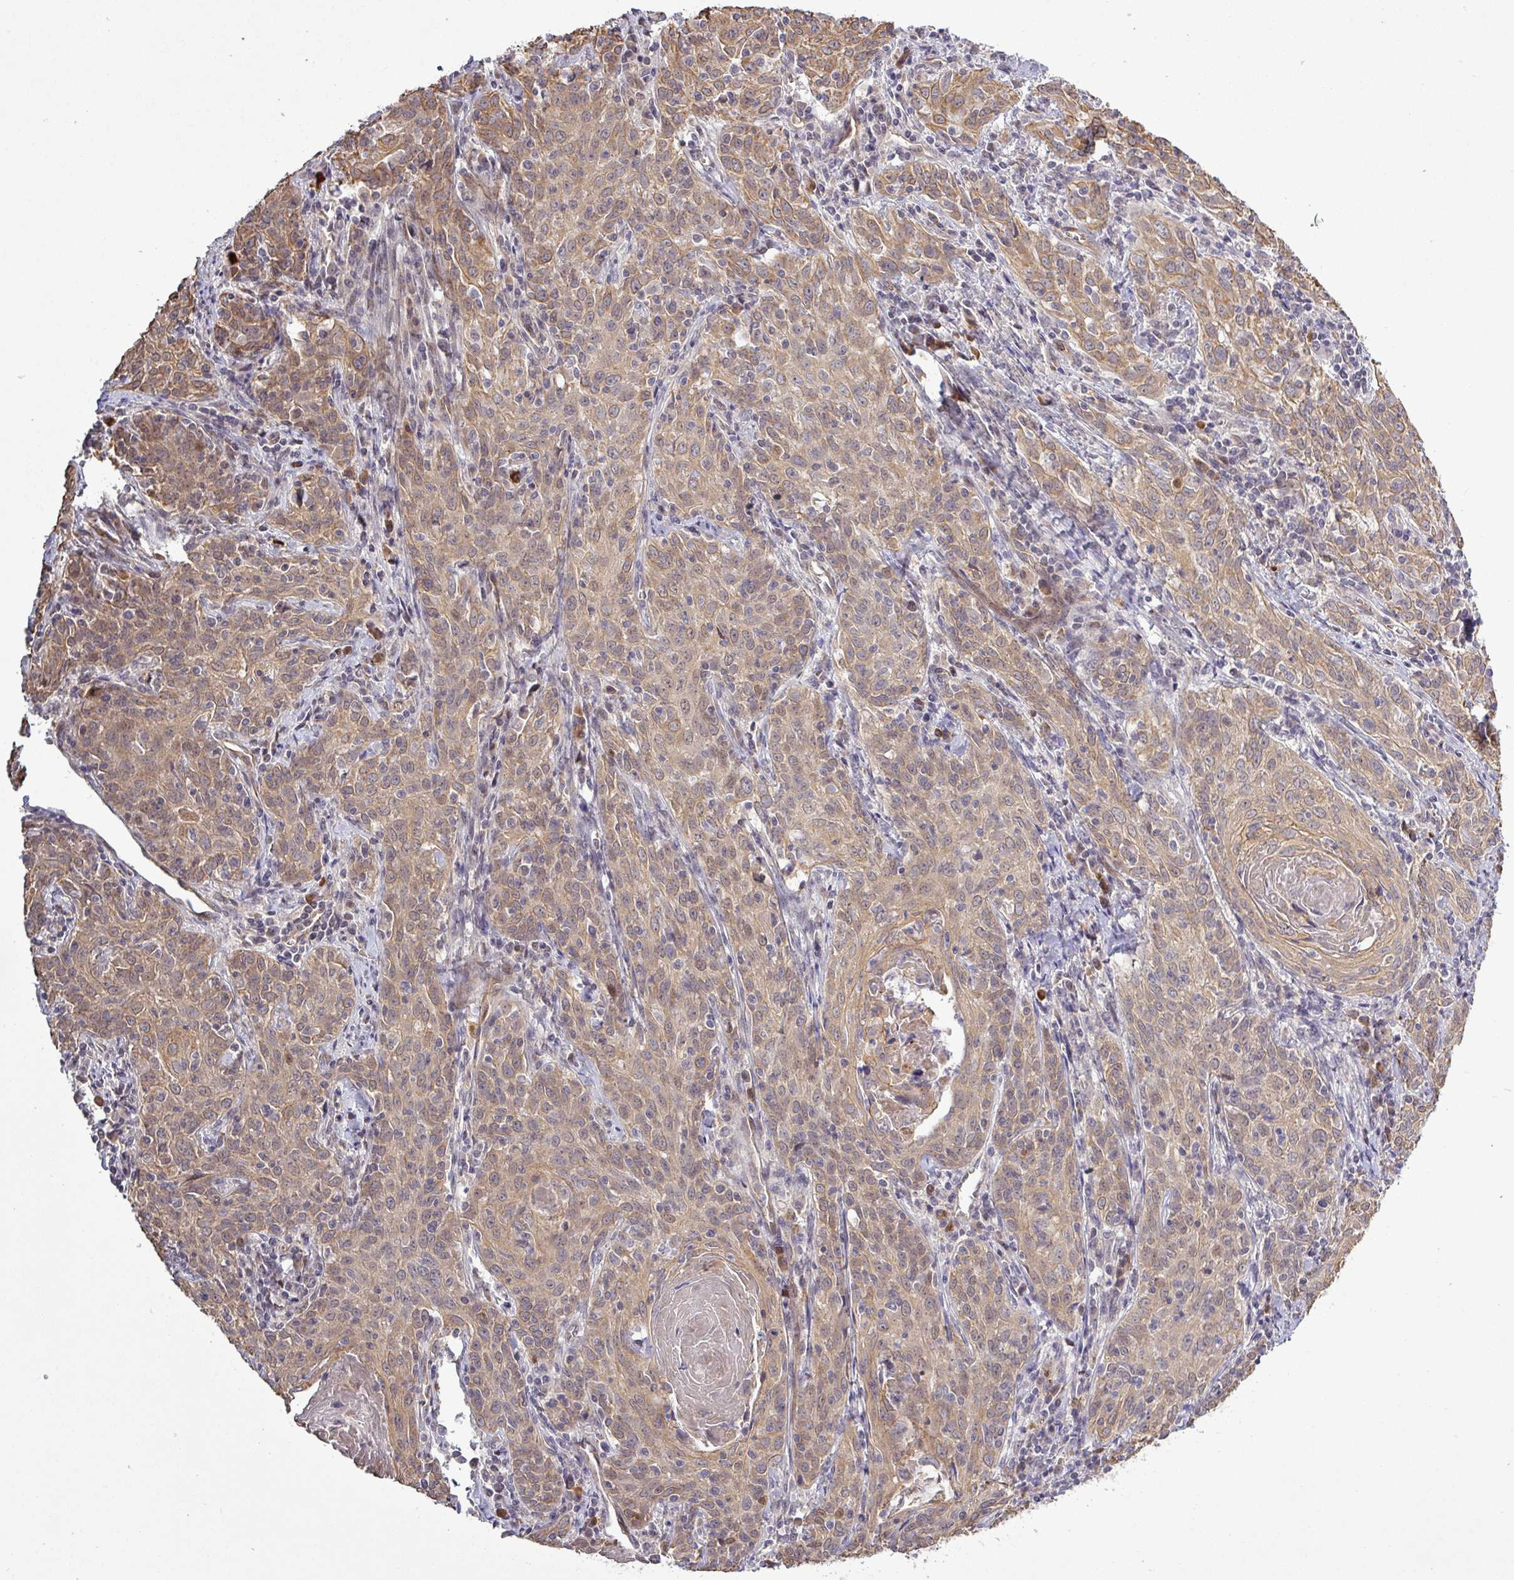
{"staining": {"intensity": "weak", "quantity": ">75%", "location": "cytoplasmic/membranous"}, "tissue": "cervical cancer", "cell_type": "Tumor cells", "image_type": "cancer", "snomed": [{"axis": "morphology", "description": "Squamous cell carcinoma, NOS"}, {"axis": "topography", "description": "Cervix"}], "caption": "Protein expression analysis of cervical squamous cell carcinoma exhibits weak cytoplasmic/membranous staining in approximately >75% of tumor cells.", "gene": "PCDH1", "patient": {"sex": "female", "age": 57}}